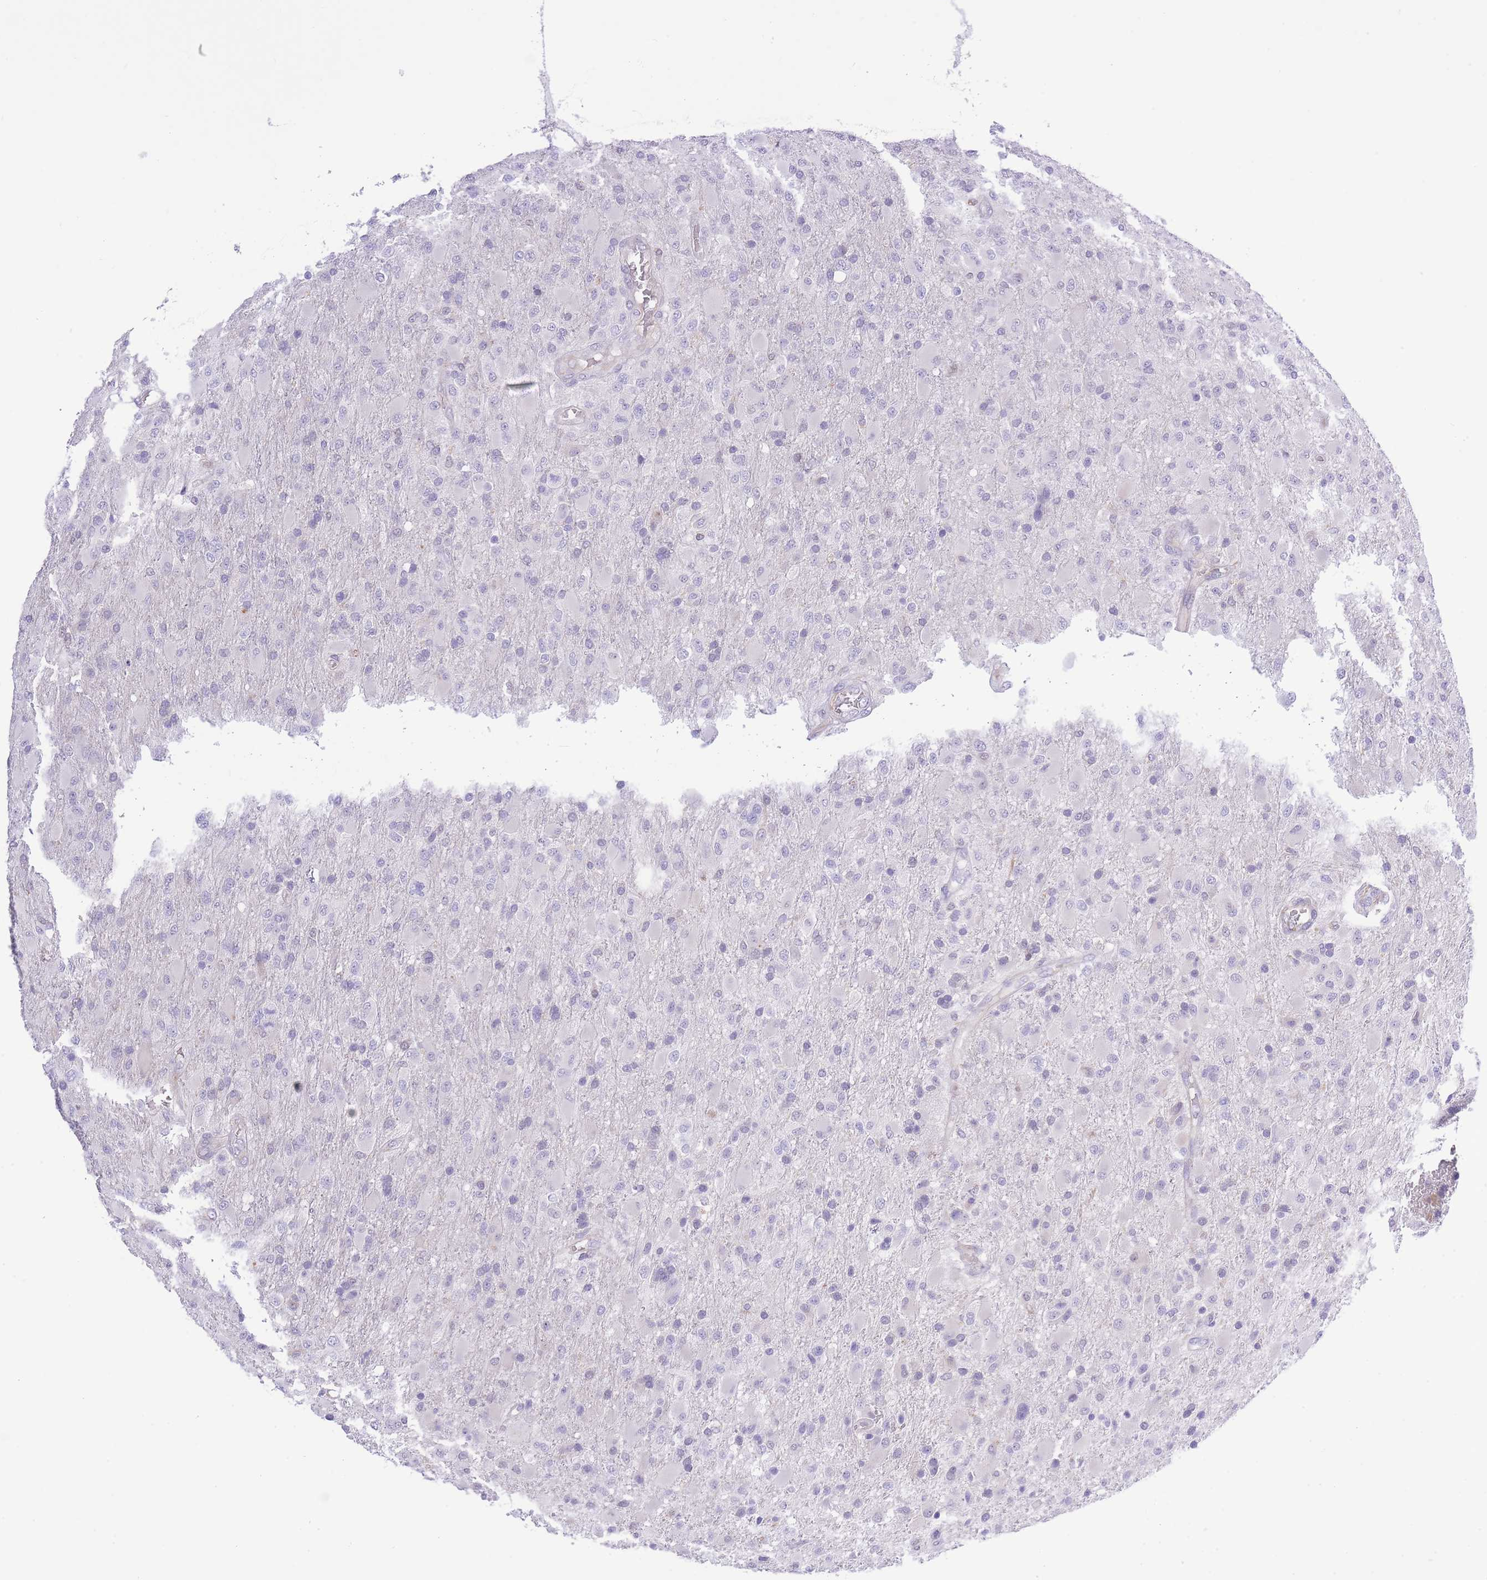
{"staining": {"intensity": "negative", "quantity": "none", "location": "none"}, "tissue": "glioma", "cell_type": "Tumor cells", "image_type": "cancer", "snomed": [{"axis": "morphology", "description": "Glioma, malignant, Low grade"}, {"axis": "topography", "description": "Brain"}], "caption": "High magnification brightfield microscopy of glioma stained with DAB (brown) and counterstained with hematoxylin (blue): tumor cells show no significant staining. (DAB IHC visualized using brightfield microscopy, high magnification).", "gene": "MEIOSIN", "patient": {"sex": "male", "age": 65}}